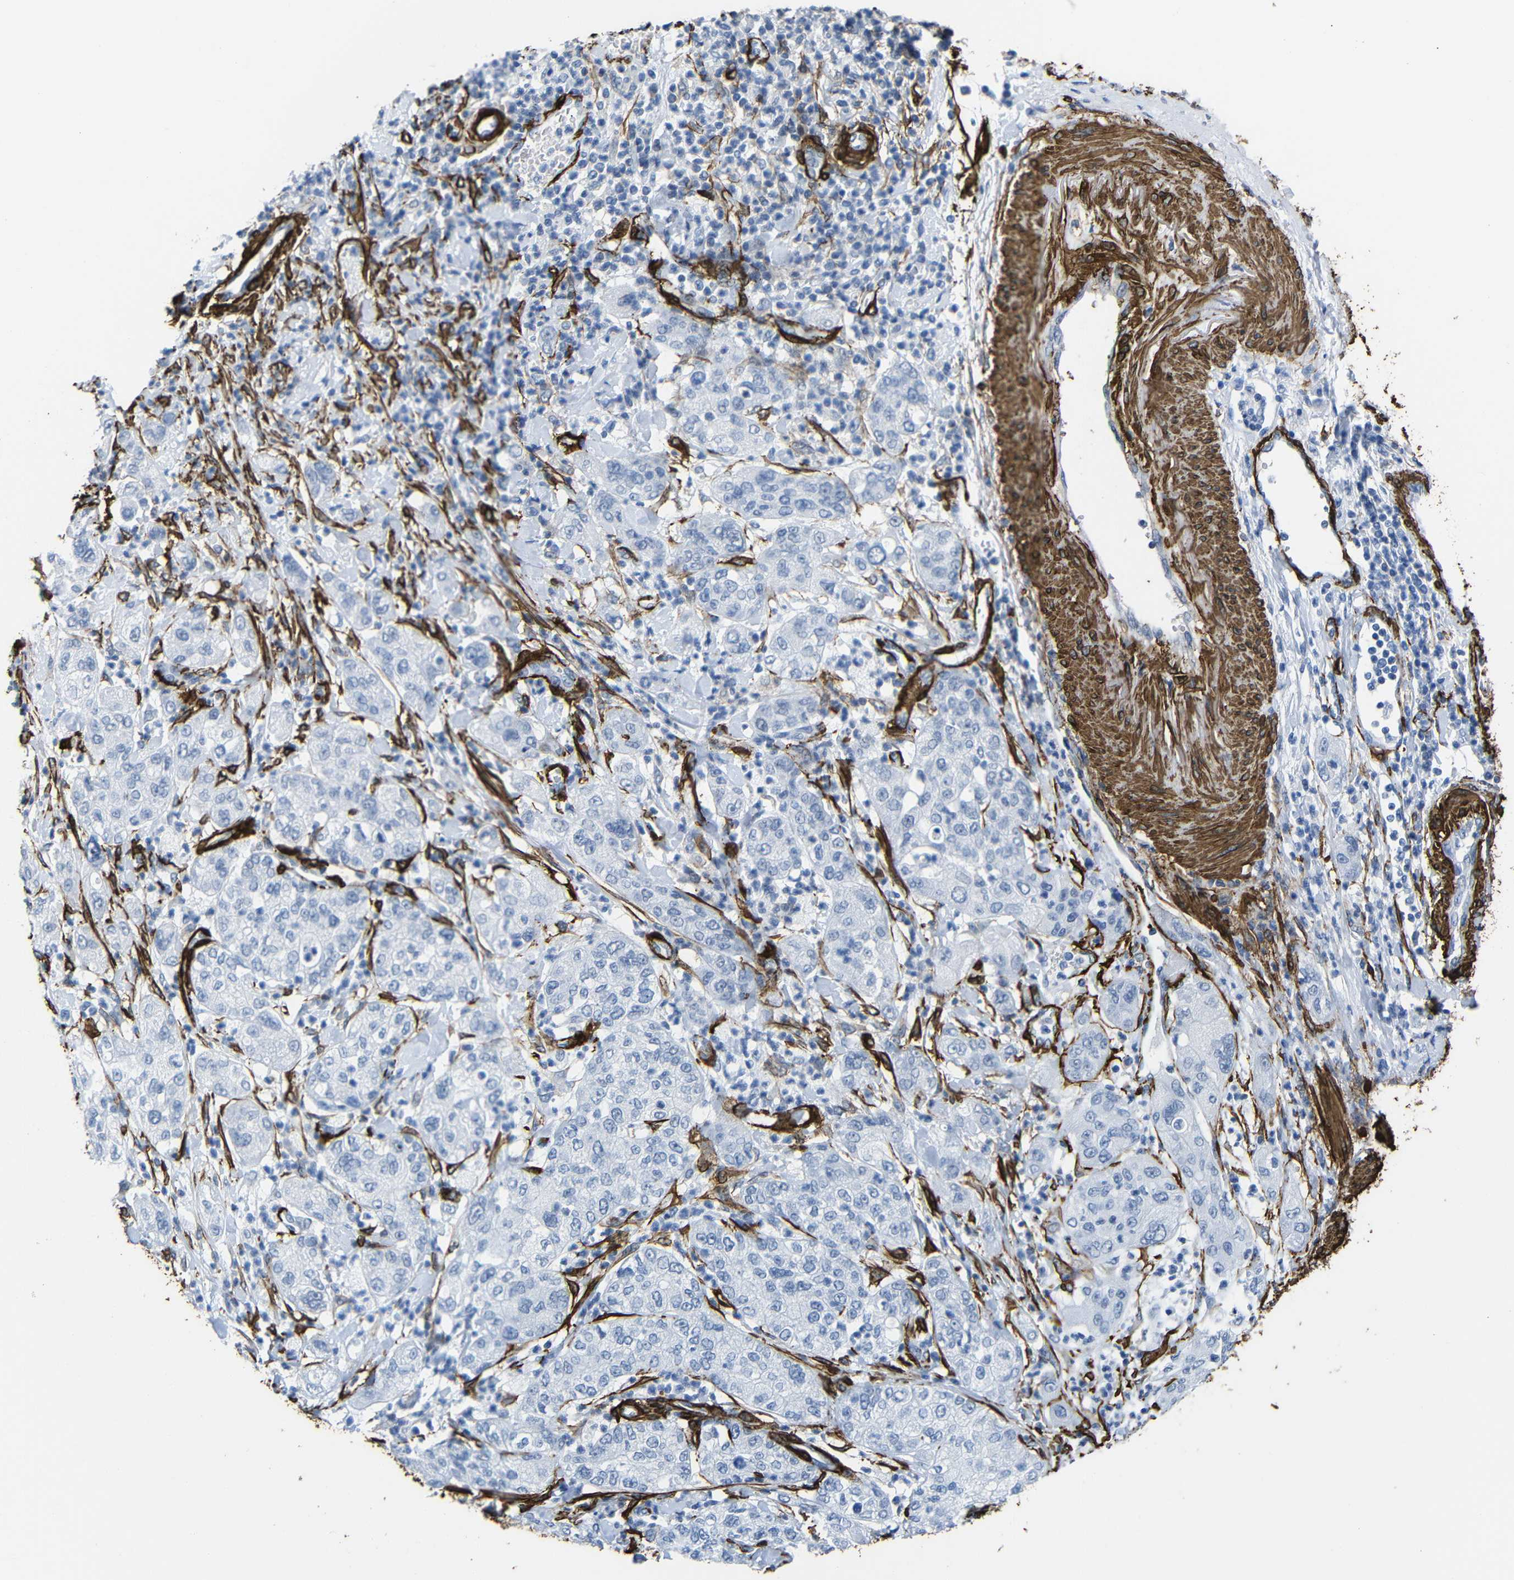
{"staining": {"intensity": "negative", "quantity": "none", "location": "none"}, "tissue": "pancreatic cancer", "cell_type": "Tumor cells", "image_type": "cancer", "snomed": [{"axis": "morphology", "description": "Adenocarcinoma, NOS"}, {"axis": "topography", "description": "Pancreas"}], "caption": "An image of human pancreatic cancer (adenocarcinoma) is negative for staining in tumor cells.", "gene": "ACTA2", "patient": {"sex": "female", "age": 78}}